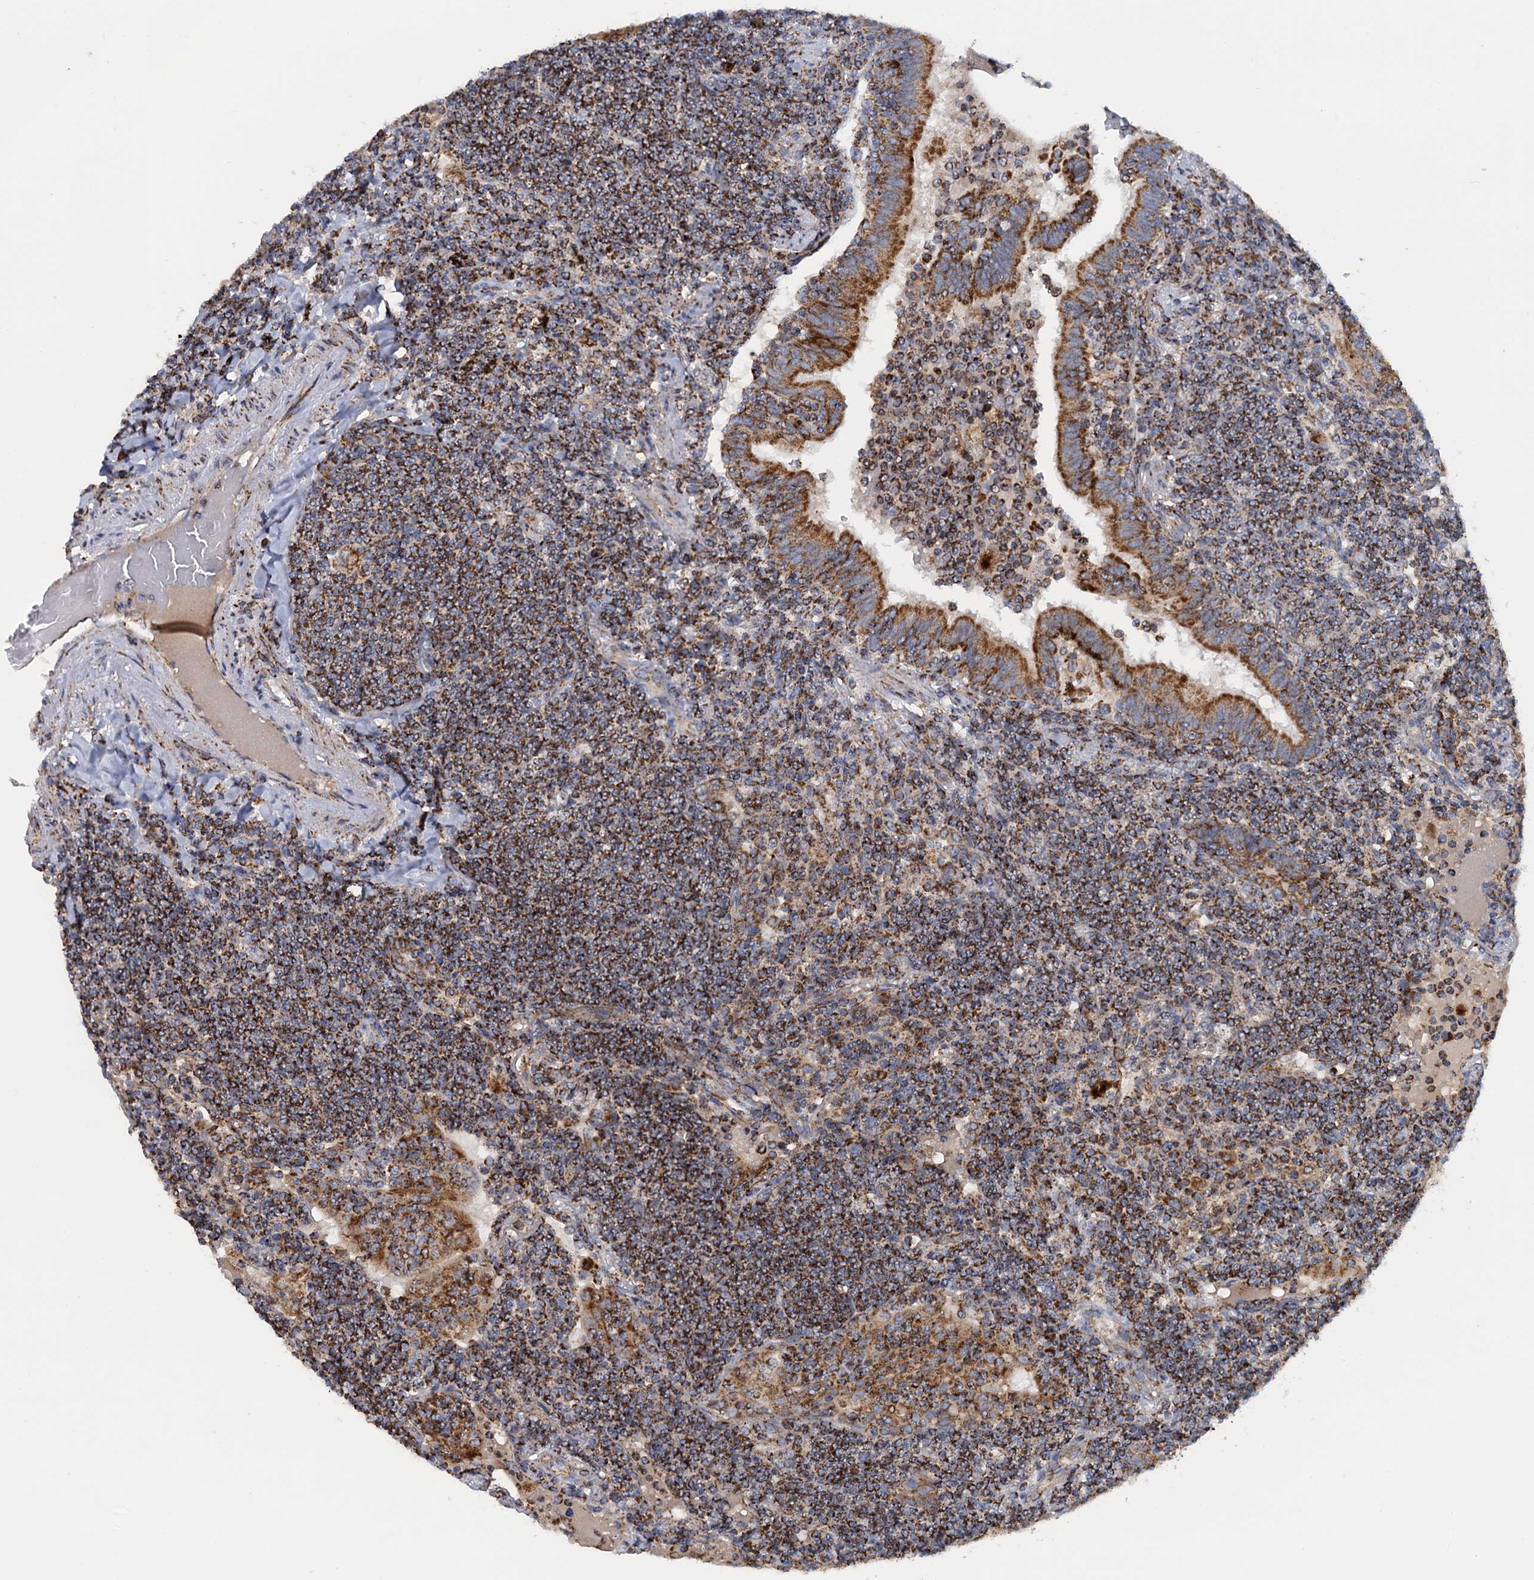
{"staining": {"intensity": "strong", "quantity": ">75%", "location": "cytoplasmic/membranous"}, "tissue": "lymphoma", "cell_type": "Tumor cells", "image_type": "cancer", "snomed": [{"axis": "morphology", "description": "Malignant lymphoma, non-Hodgkin's type, Low grade"}, {"axis": "topography", "description": "Lung"}], "caption": "Low-grade malignant lymphoma, non-Hodgkin's type stained for a protein shows strong cytoplasmic/membranous positivity in tumor cells.", "gene": "GTPBP3", "patient": {"sex": "female", "age": 71}}